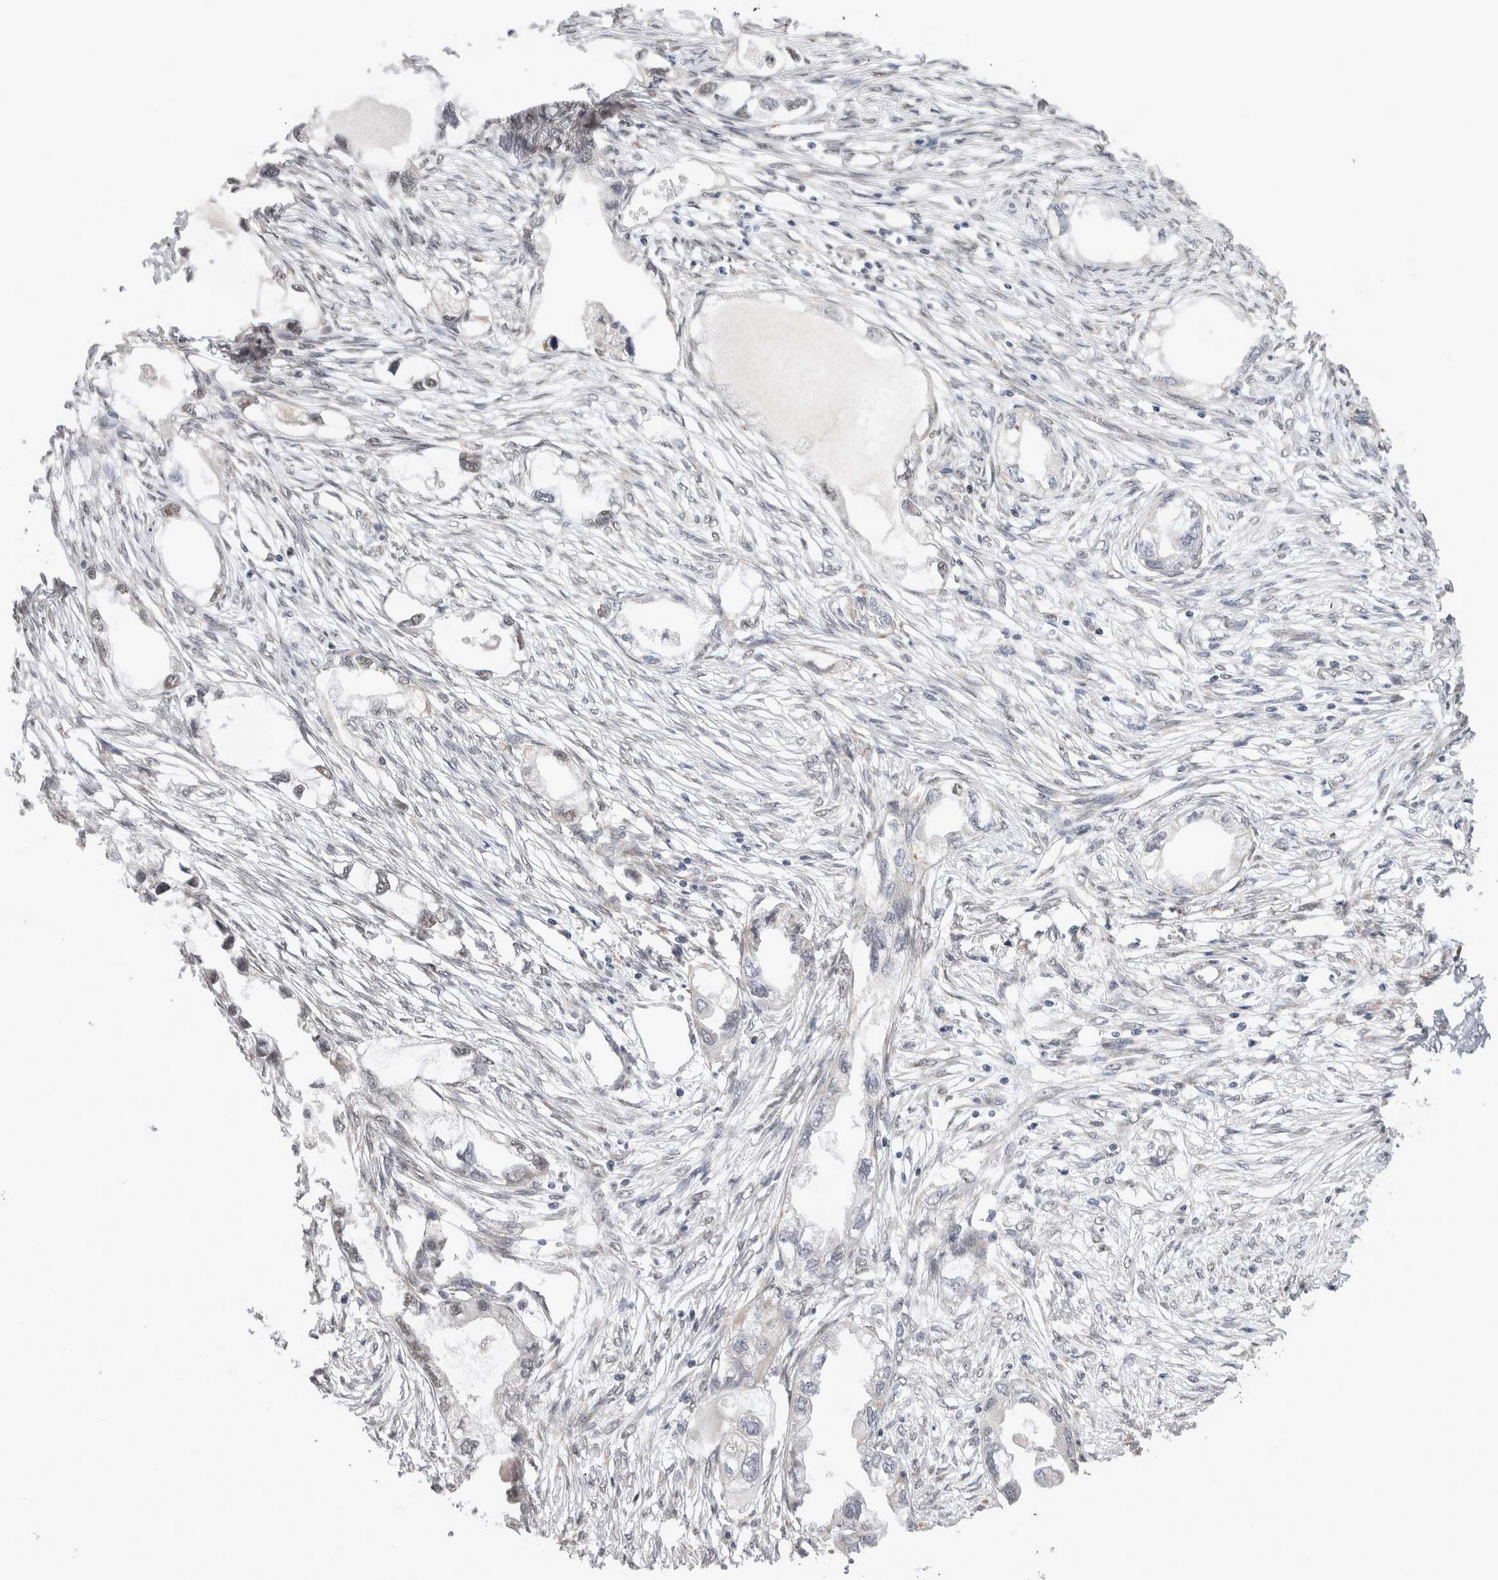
{"staining": {"intensity": "weak", "quantity": "<25%", "location": "nuclear"}, "tissue": "endometrial cancer", "cell_type": "Tumor cells", "image_type": "cancer", "snomed": [{"axis": "morphology", "description": "Adenocarcinoma, NOS"}, {"axis": "morphology", "description": "Adenocarcinoma, metastatic, NOS"}, {"axis": "topography", "description": "Adipose tissue"}, {"axis": "topography", "description": "Endometrium"}], "caption": "Immunohistochemistry (IHC) micrograph of endometrial adenocarcinoma stained for a protein (brown), which shows no staining in tumor cells.", "gene": "TMEM65", "patient": {"sex": "female", "age": 67}}